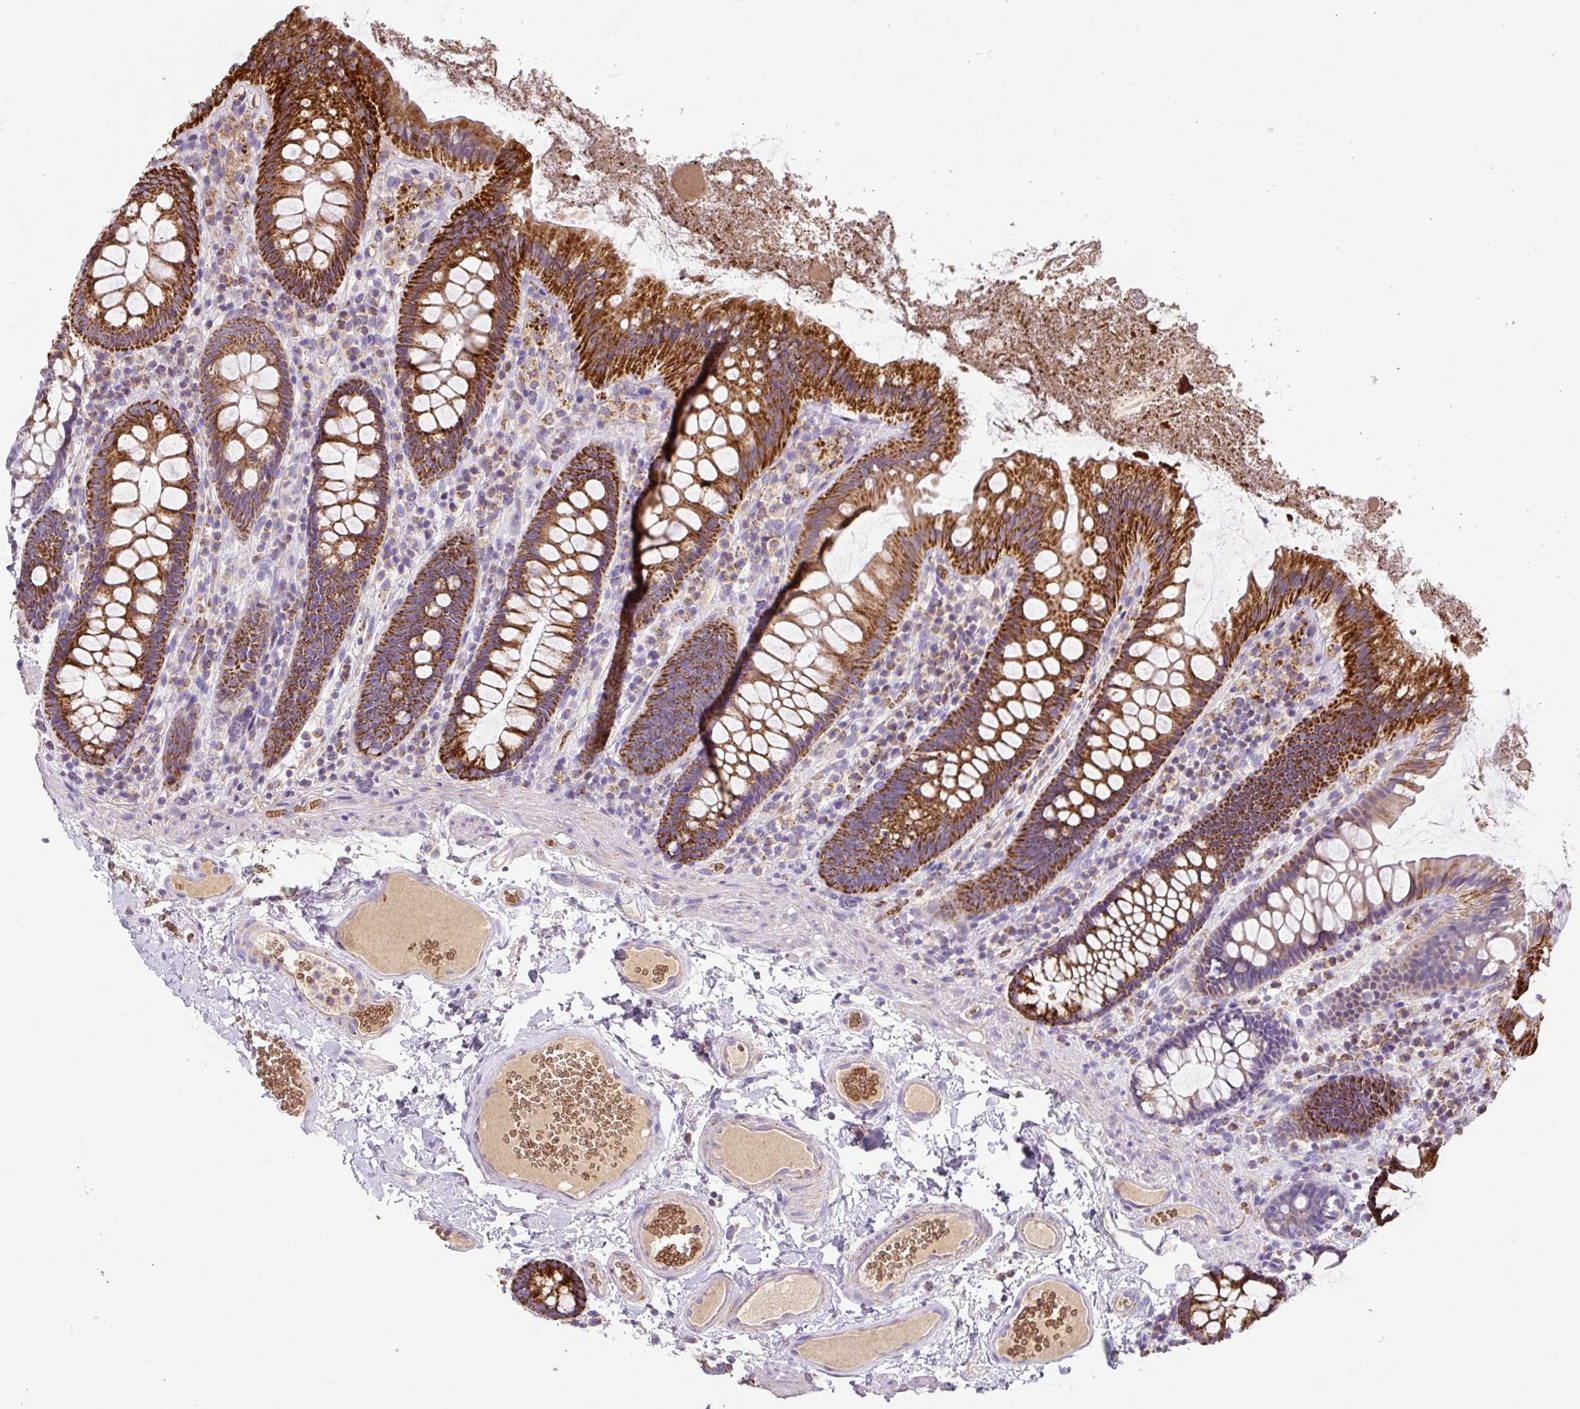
{"staining": {"intensity": "moderate", "quantity": ">75%", "location": "cytoplasmic/membranous"}, "tissue": "colon", "cell_type": "Endothelial cells", "image_type": "normal", "snomed": [{"axis": "morphology", "description": "Normal tissue, NOS"}, {"axis": "topography", "description": "Colon"}], "caption": "Normal colon shows moderate cytoplasmic/membranous staining in about >75% of endothelial cells.", "gene": "MT", "patient": {"sex": "male", "age": 84}}